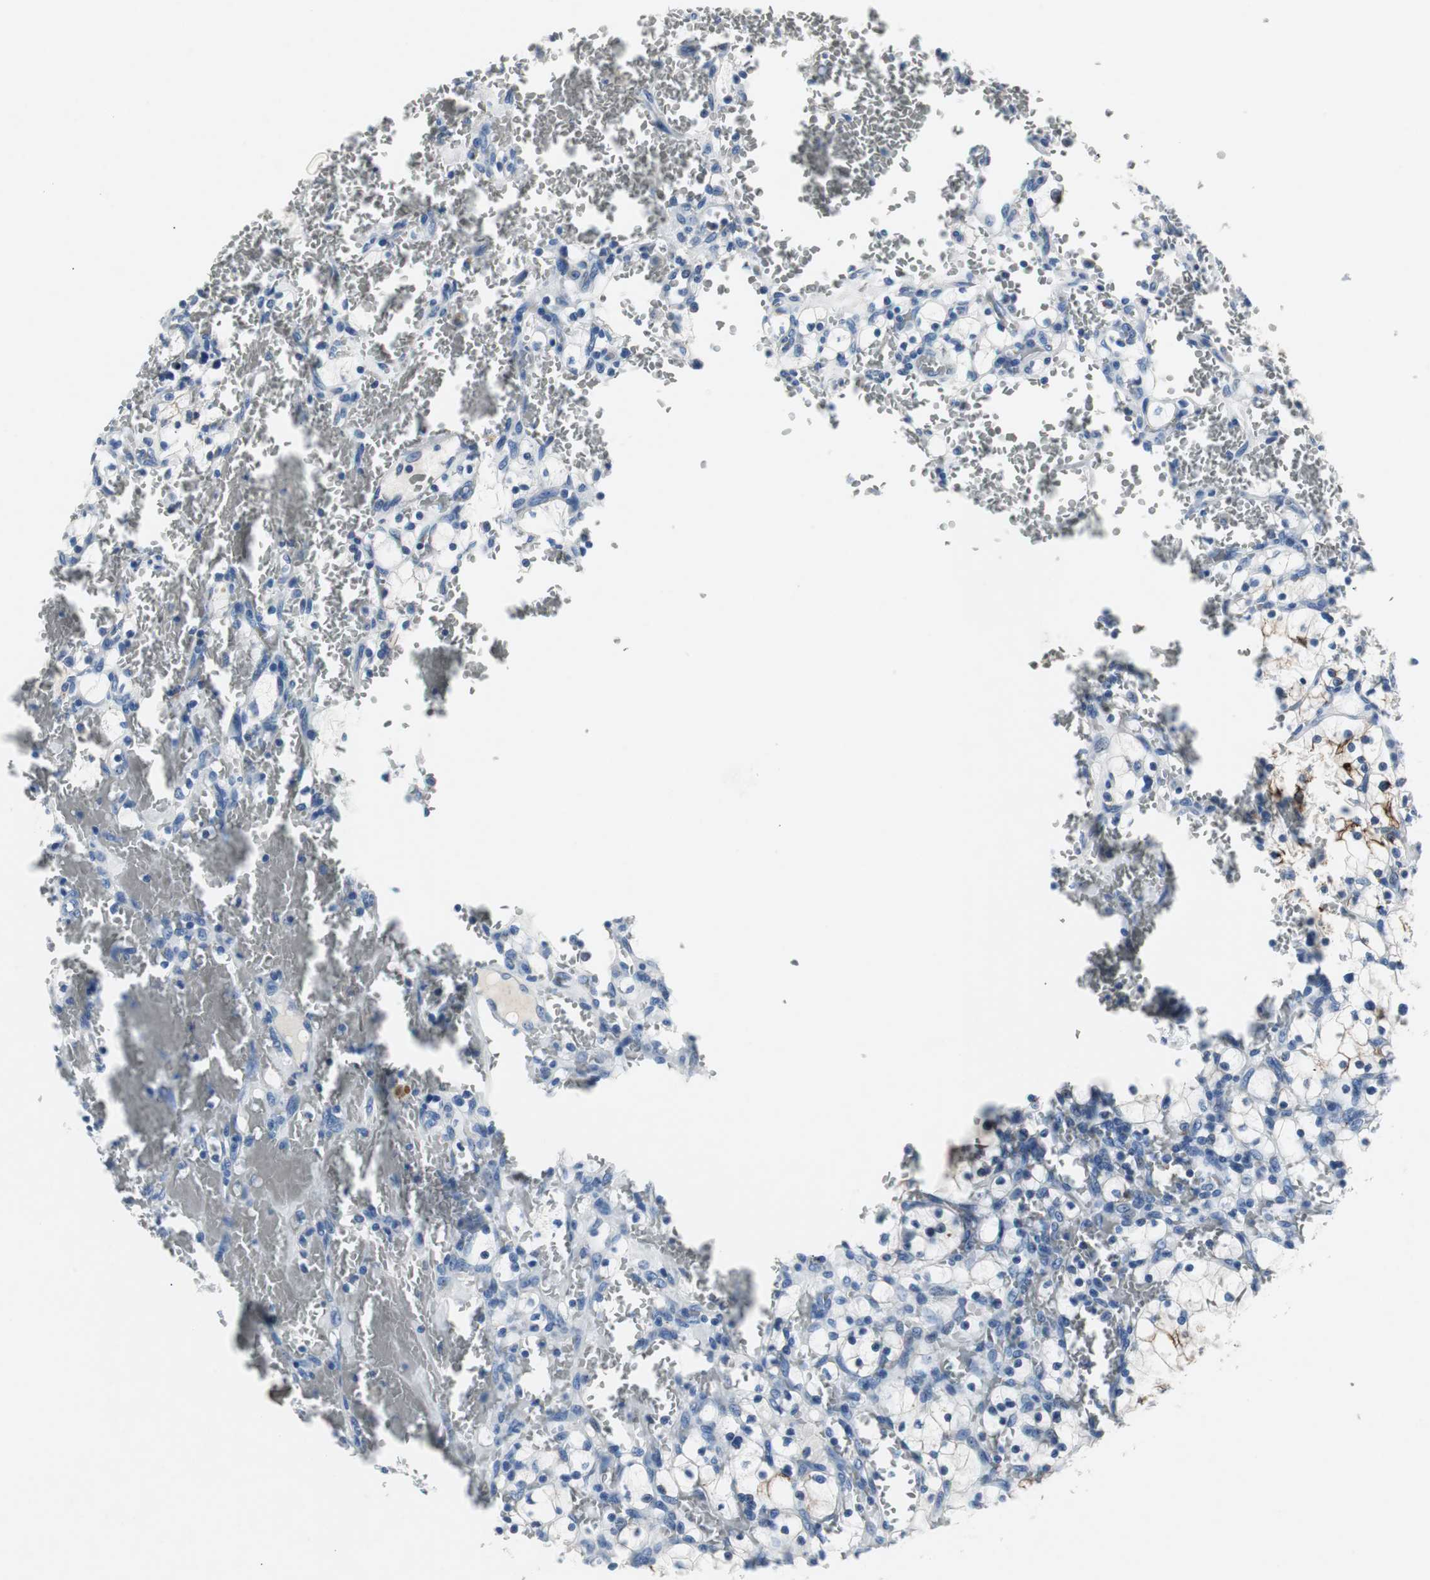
{"staining": {"intensity": "strong", "quantity": "25%-75%", "location": "cytoplasmic/membranous"}, "tissue": "renal cancer", "cell_type": "Tumor cells", "image_type": "cancer", "snomed": [{"axis": "morphology", "description": "Adenocarcinoma, NOS"}, {"axis": "topography", "description": "Kidney"}], "caption": "Immunohistochemical staining of renal adenocarcinoma exhibits strong cytoplasmic/membranous protein positivity in about 25%-75% of tumor cells.", "gene": "LRP2", "patient": {"sex": "female", "age": 83}}